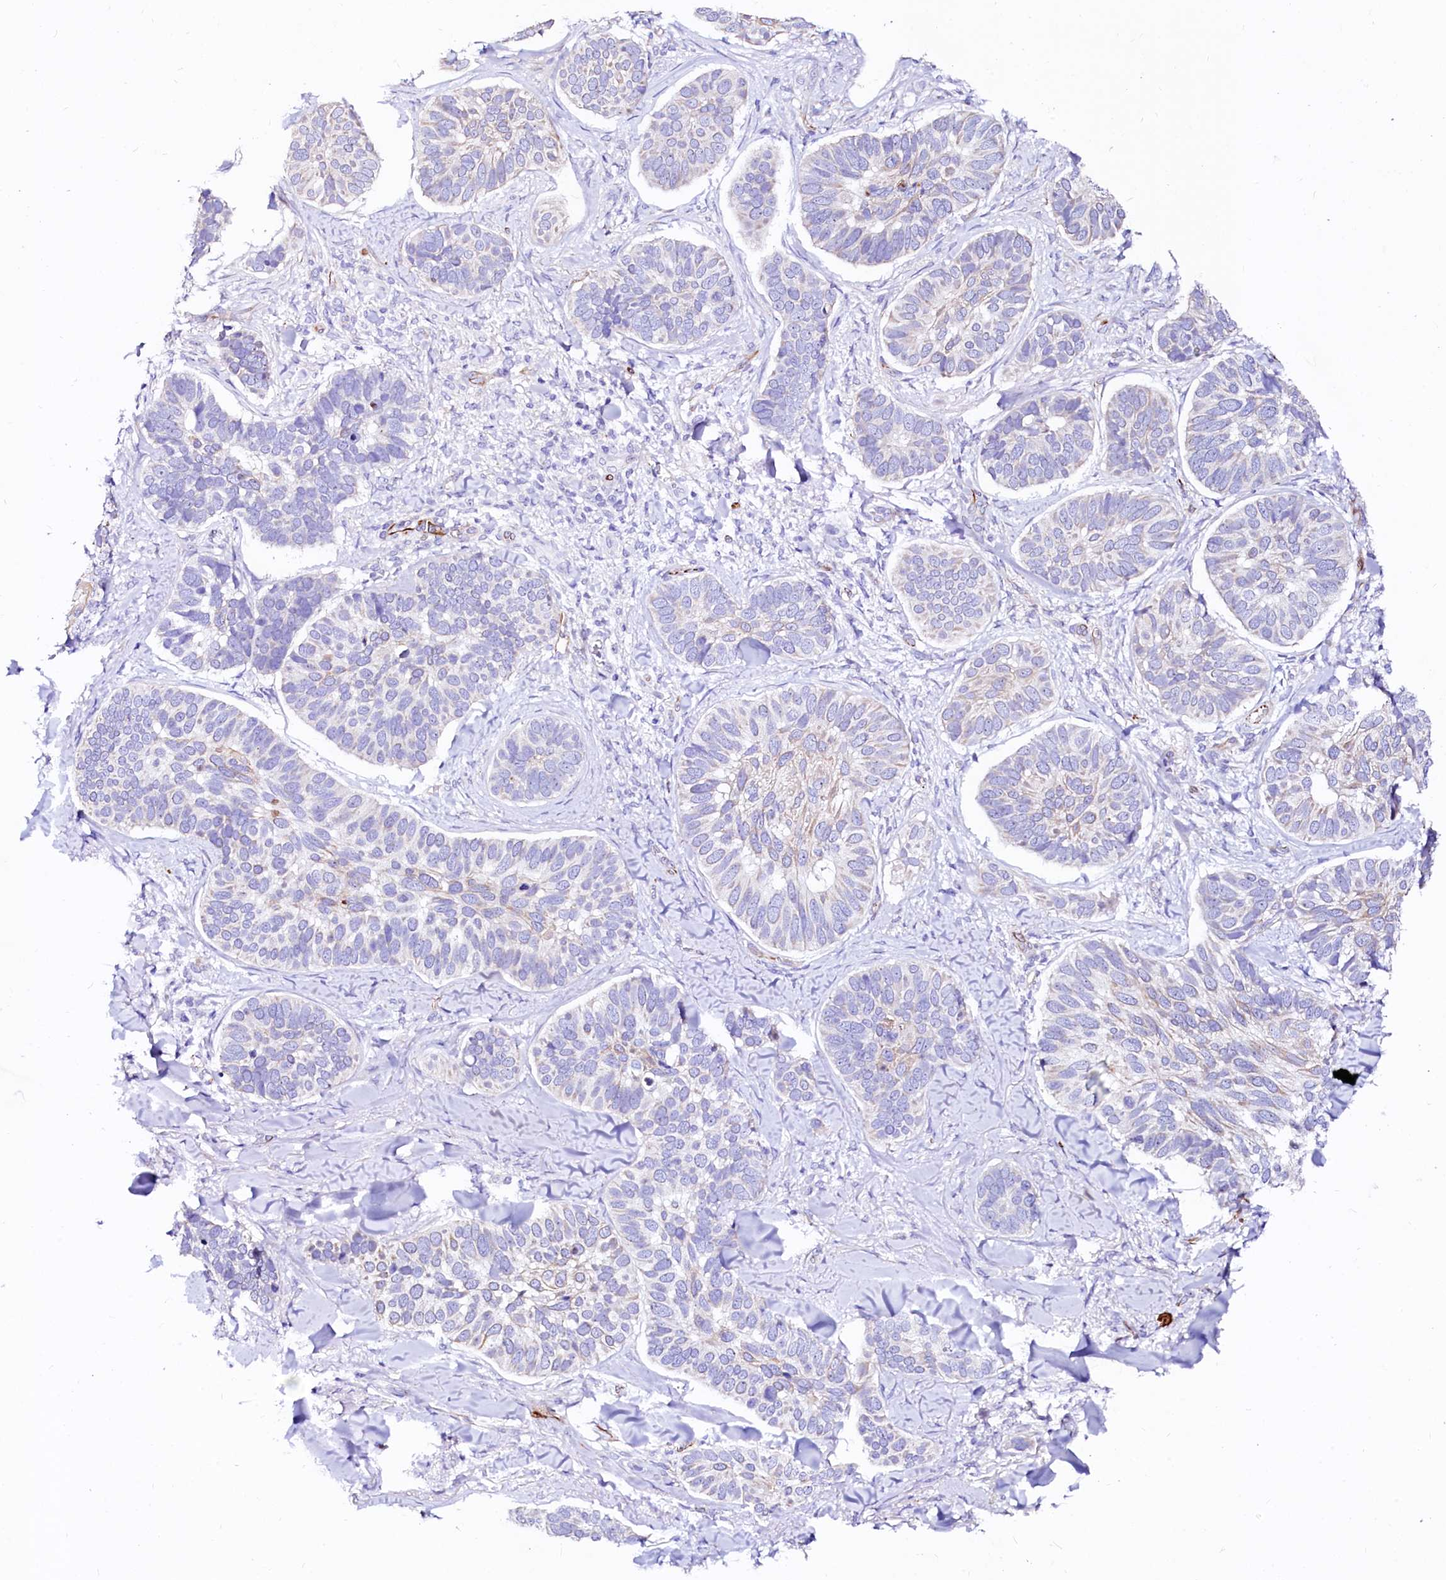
{"staining": {"intensity": "negative", "quantity": "none", "location": "none"}, "tissue": "skin cancer", "cell_type": "Tumor cells", "image_type": "cancer", "snomed": [{"axis": "morphology", "description": "Basal cell carcinoma"}, {"axis": "topography", "description": "Skin"}], "caption": "Immunohistochemistry (IHC) image of neoplastic tissue: human basal cell carcinoma (skin) stained with DAB exhibits no significant protein staining in tumor cells. (DAB (3,3'-diaminobenzidine) immunohistochemistry, high magnification).", "gene": "SFR1", "patient": {"sex": "male", "age": 62}}